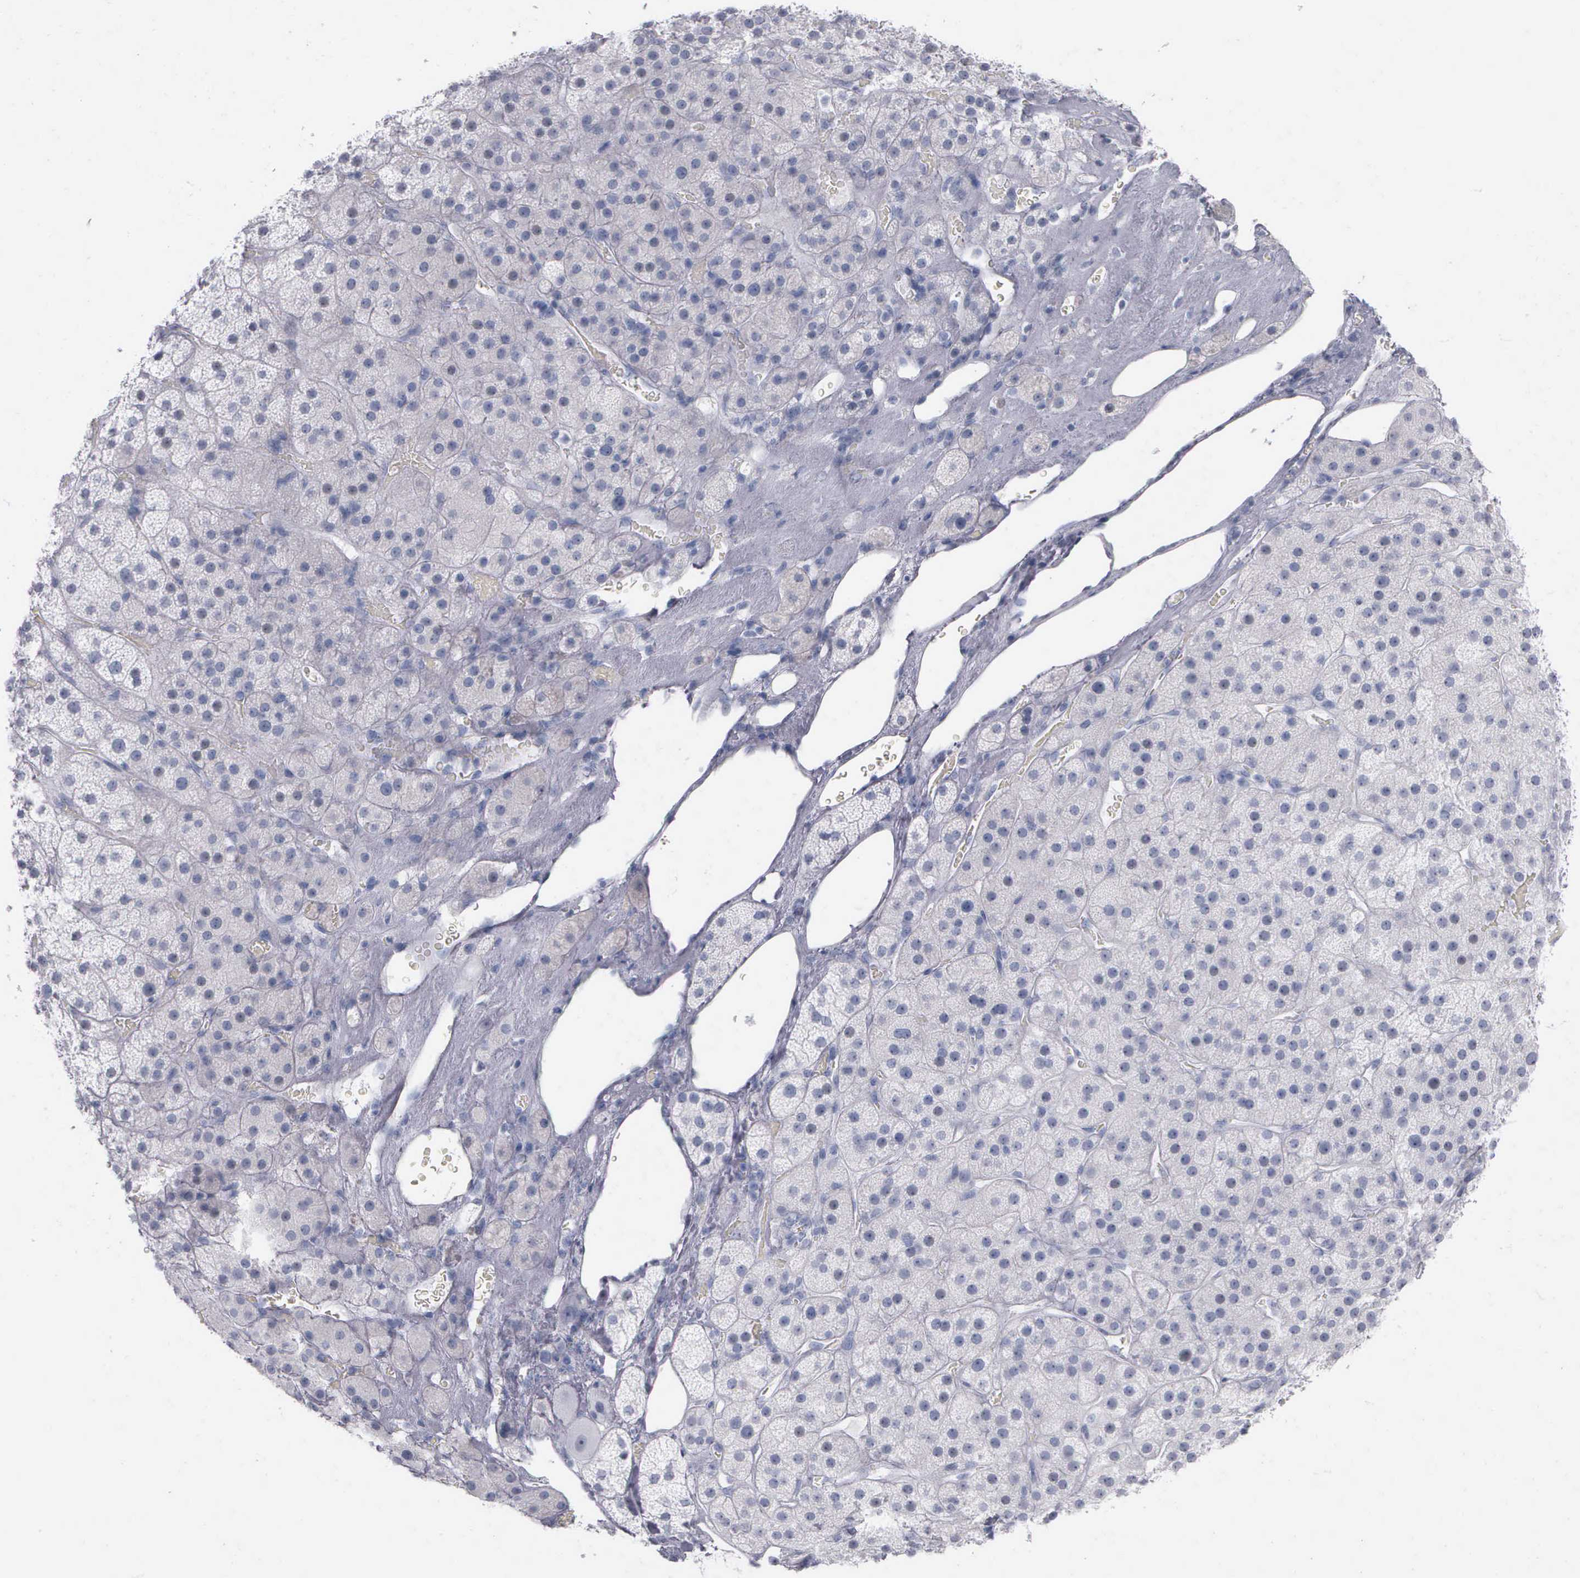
{"staining": {"intensity": "negative", "quantity": "none", "location": "none"}, "tissue": "adrenal gland", "cell_type": "Glandular cells", "image_type": "normal", "snomed": [{"axis": "morphology", "description": "Normal tissue, NOS"}, {"axis": "topography", "description": "Adrenal gland"}], "caption": "This is an IHC image of benign adrenal gland. There is no positivity in glandular cells.", "gene": "NKX2", "patient": {"sex": "male", "age": 57}}